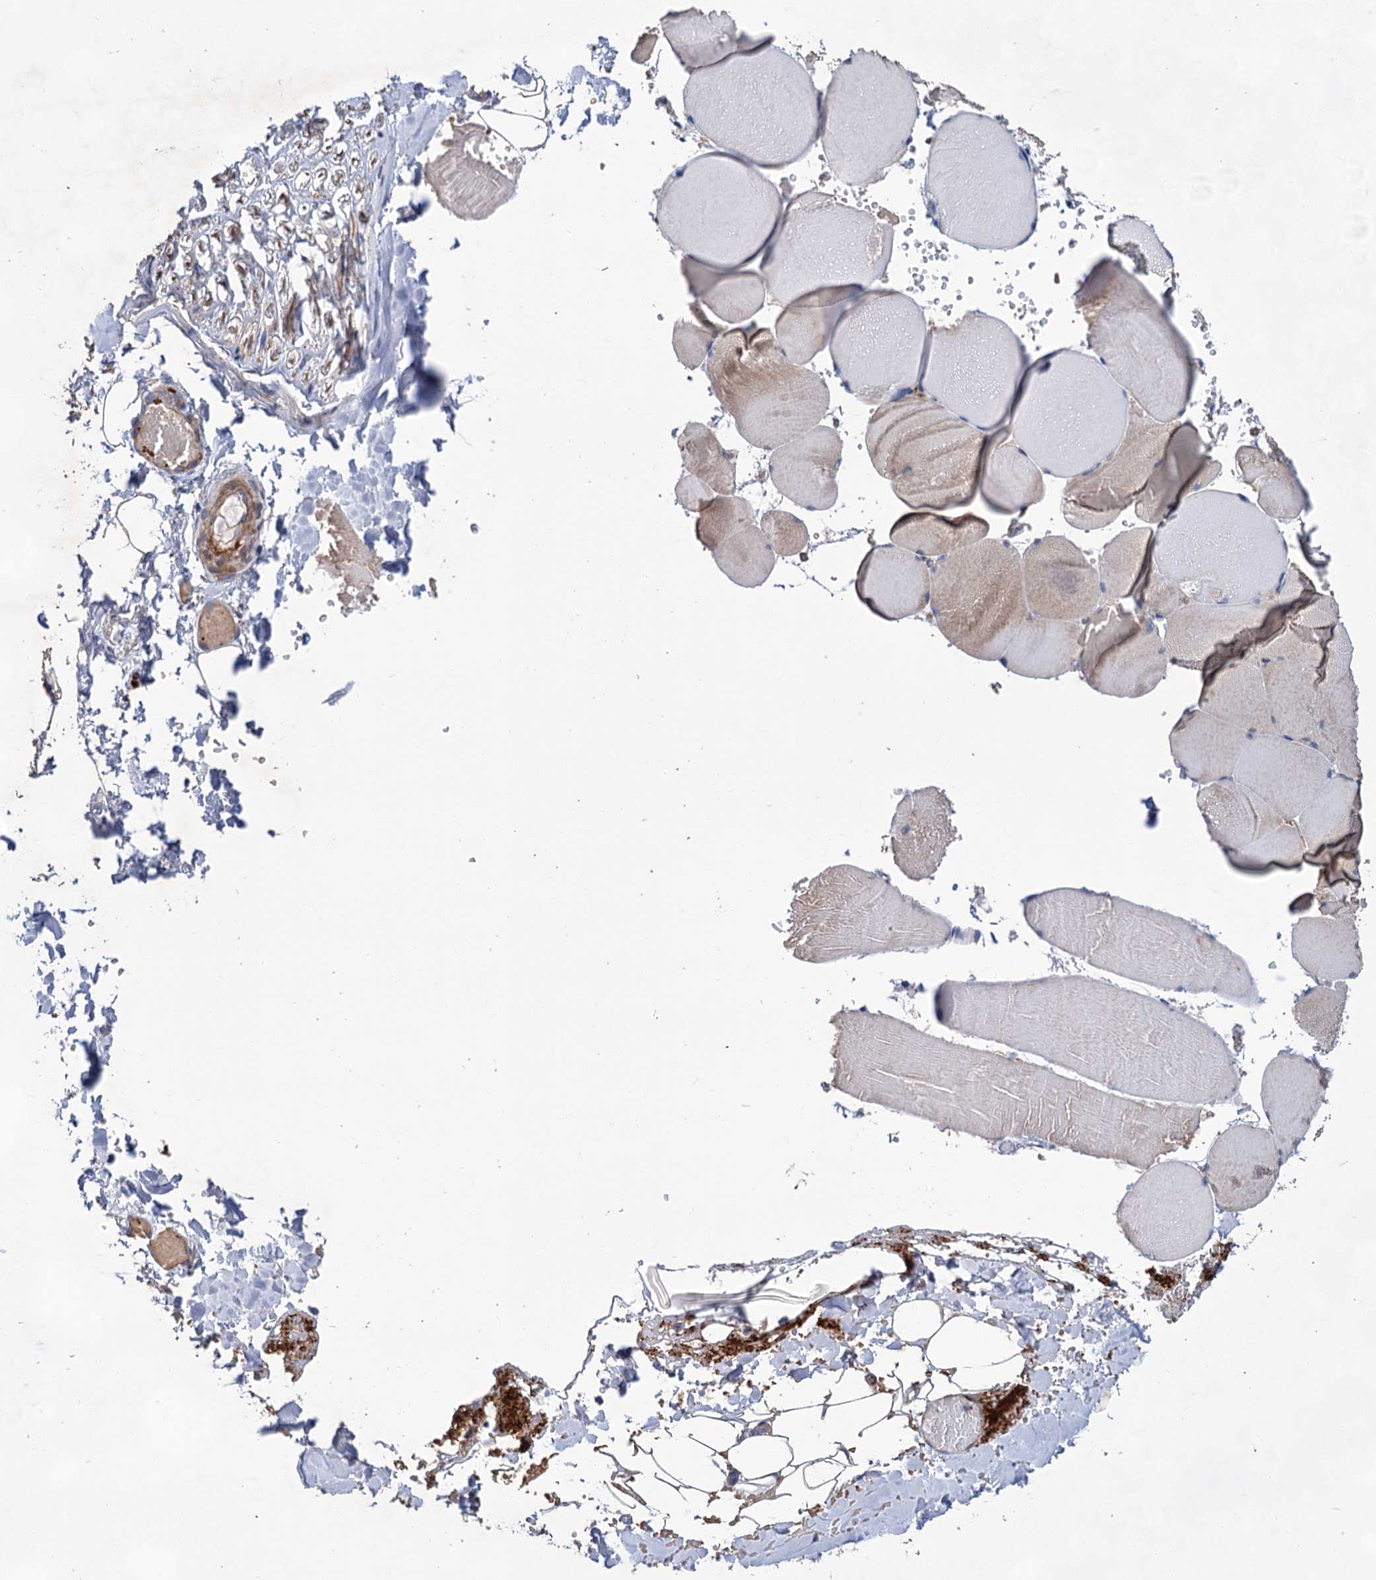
{"staining": {"intensity": "moderate", "quantity": ">75%", "location": "nuclear"}, "tissue": "adipose tissue", "cell_type": "Adipocytes", "image_type": "normal", "snomed": [{"axis": "morphology", "description": "Normal tissue, NOS"}, {"axis": "topography", "description": "Skeletal muscle"}, {"axis": "topography", "description": "Peripheral nerve tissue"}], "caption": "This is a histology image of IHC staining of unremarkable adipose tissue, which shows moderate positivity in the nuclear of adipocytes.", "gene": "TMTC3", "patient": {"sex": "female", "age": 55}}